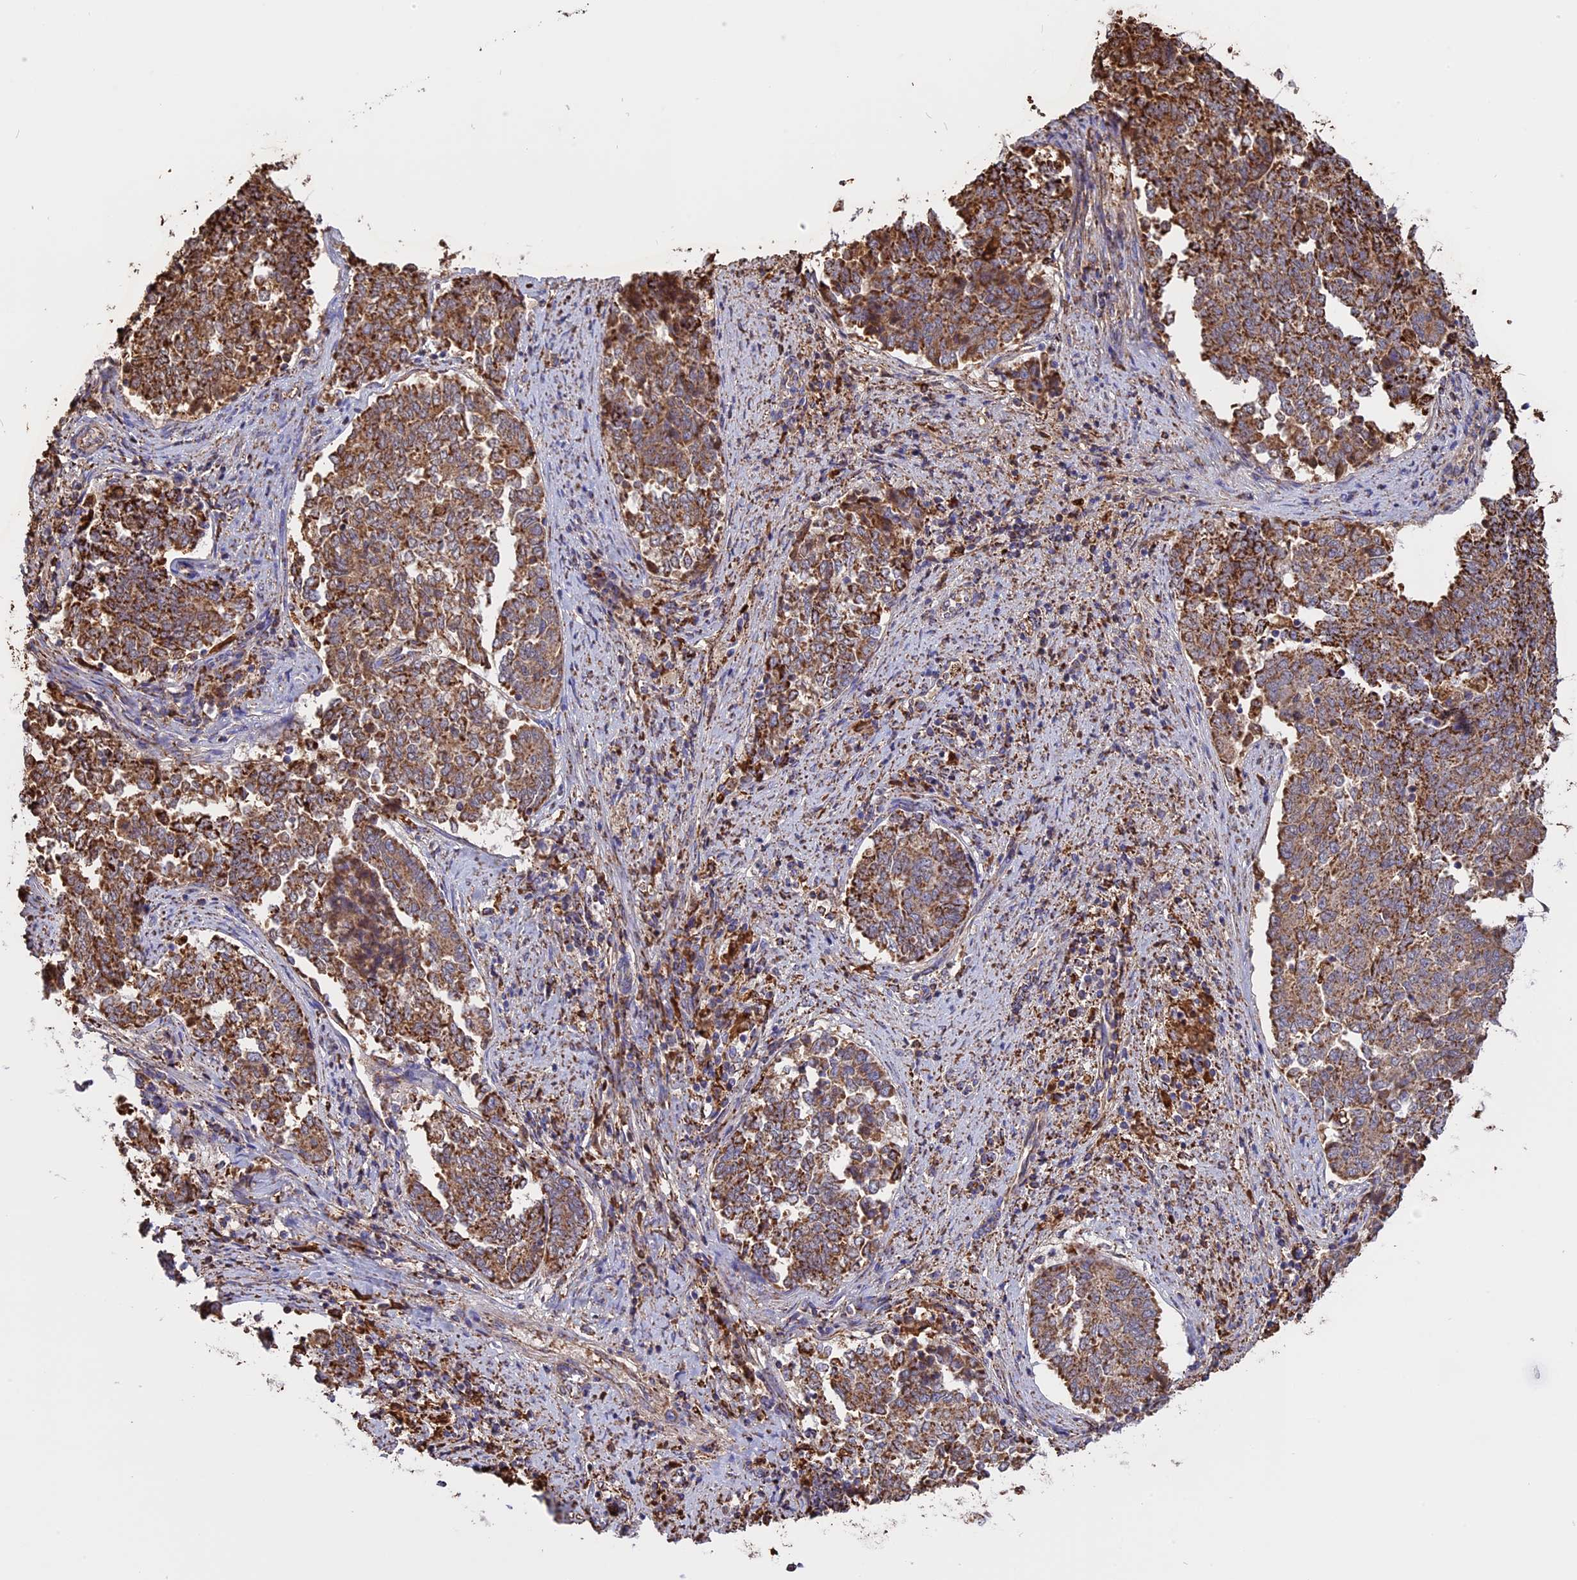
{"staining": {"intensity": "moderate", "quantity": ">75%", "location": "cytoplasmic/membranous"}, "tissue": "endometrial cancer", "cell_type": "Tumor cells", "image_type": "cancer", "snomed": [{"axis": "morphology", "description": "Adenocarcinoma, NOS"}, {"axis": "topography", "description": "Endometrium"}], "caption": "Protein staining demonstrates moderate cytoplasmic/membranous expression in about >75% of tumor cells in endometrial adenocarcinoma. Using DAB (3,3'-diaminobenzidine) (brown) and hematoxylin (blue) stains, captured at high magnification using brightfield microscopy.", "gene": "KCNG1", "patient": {"sex": "female", "age": 80}}